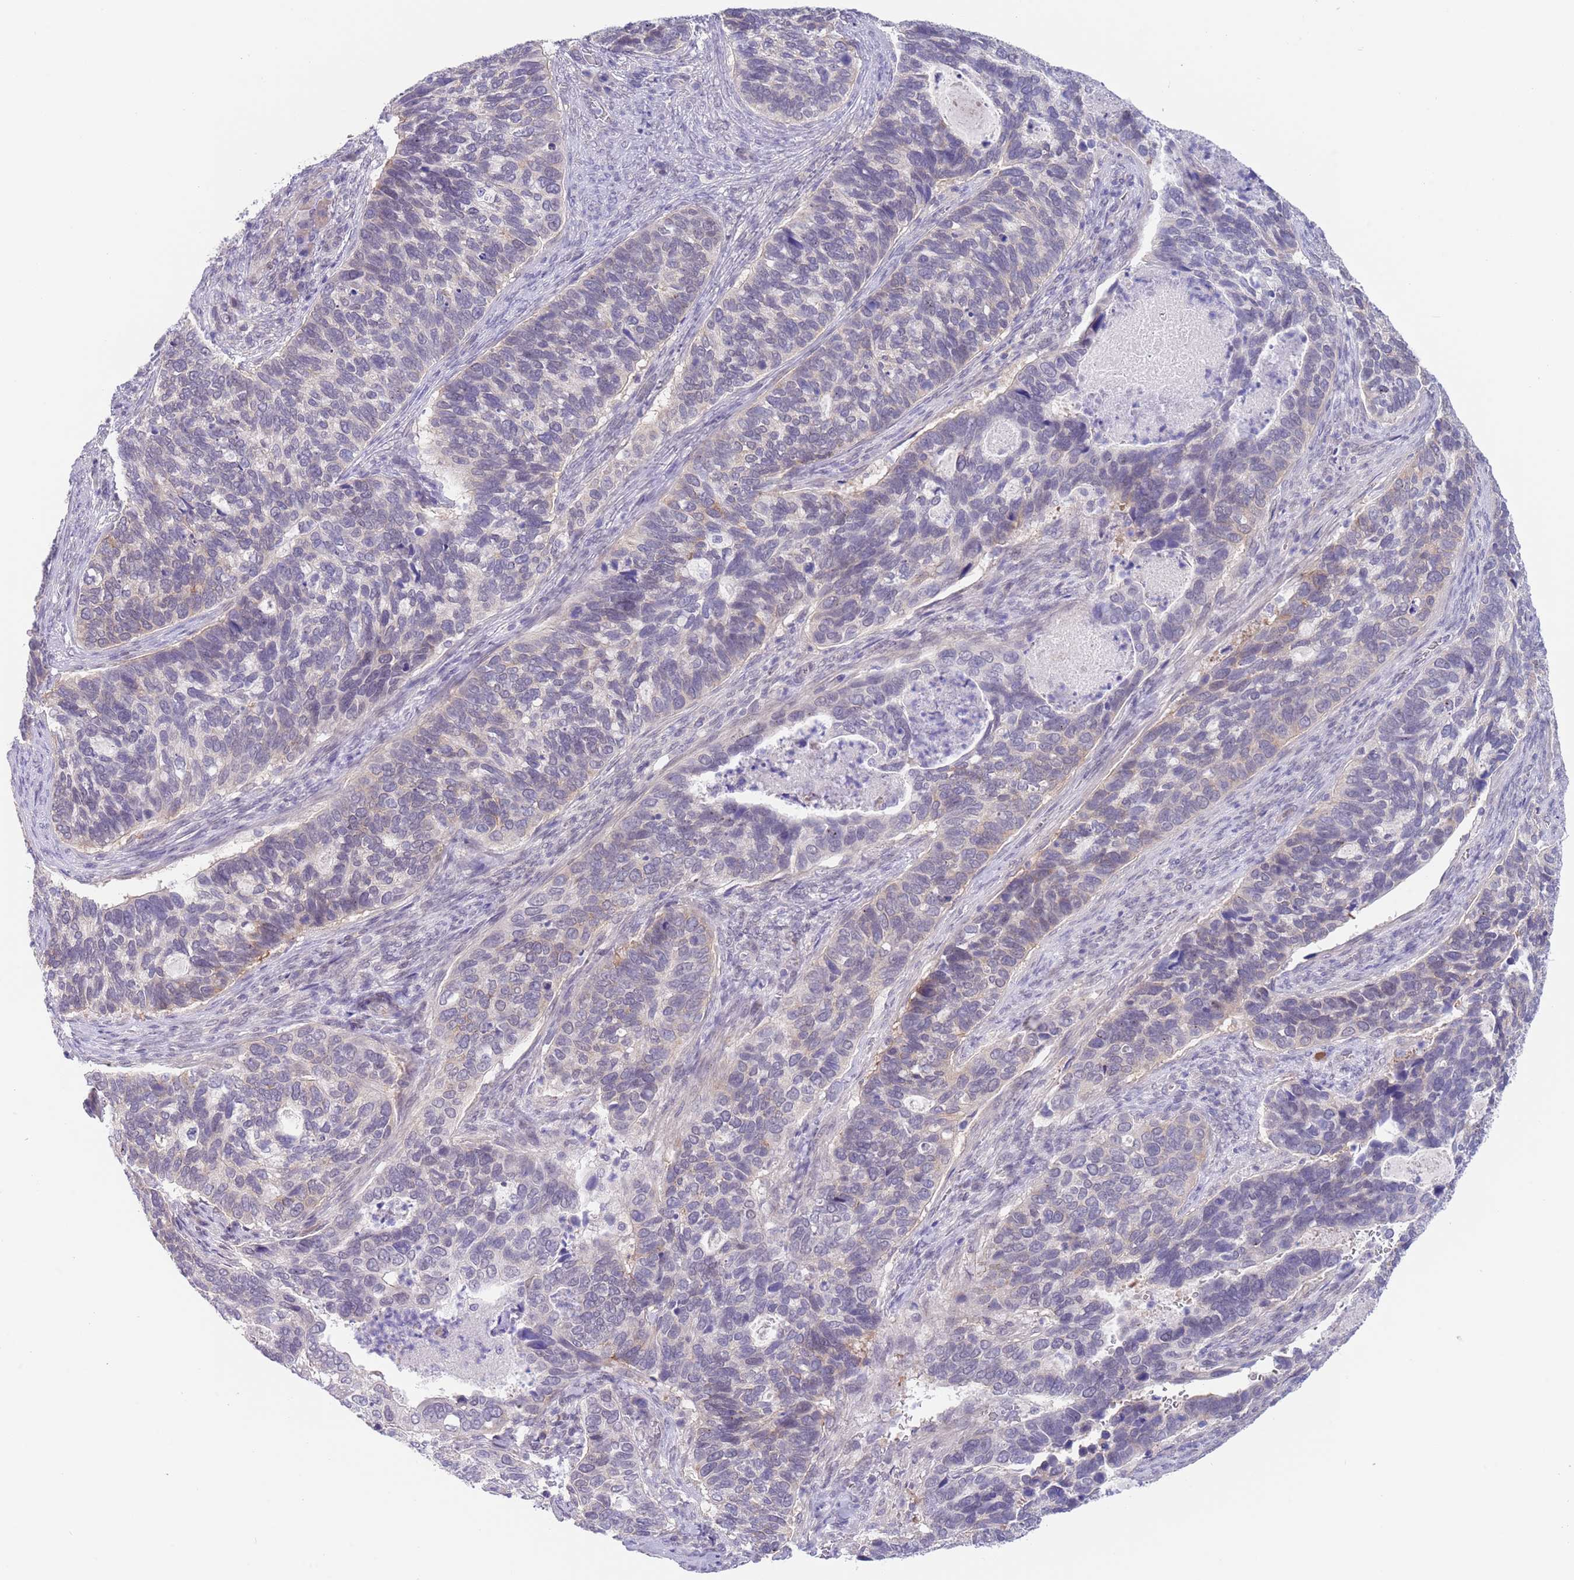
{"staining": {"intensity": "negative", "quantity": "none", "location": "none"}, "tissue": "cervical cancer", "cell_type": "Tumor cells", "image_type": "cancer", "snomed": [{"axis": "morphology", "description": "Squamous cell carcinoma, NOS"}, {"axis": "topography", "description": "Cervix"}], "caption": "Immunohistochemistry (IHC) image of human cervical squamous cell carcinoma stained for a protein (brown), which reveals no staining in tumor cells.", "gene": "RNF169", "patient": {"sex": "female", "age": 38}}